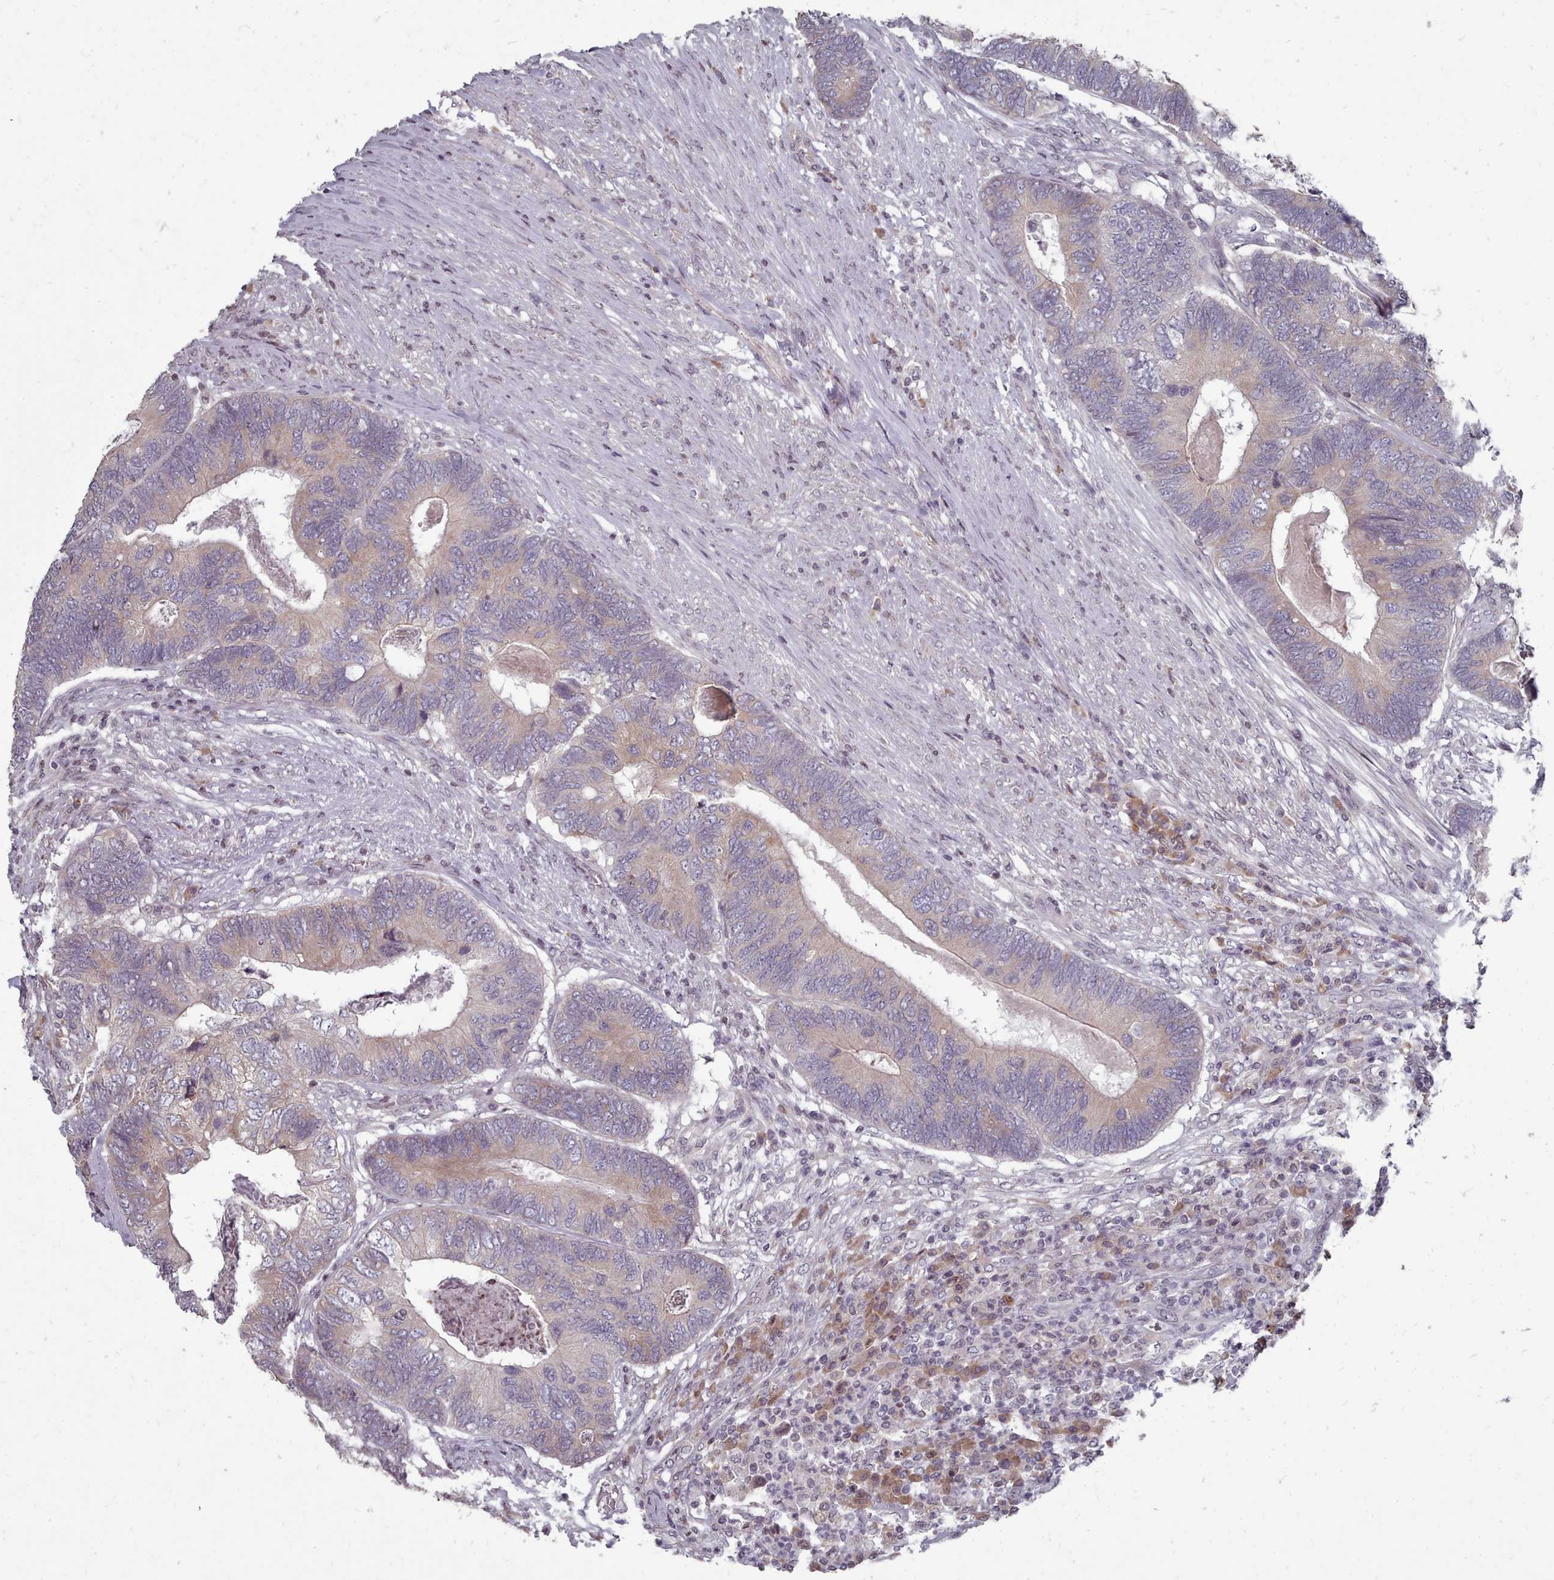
{"staining": {"intensity": "weak", "quantity": "25%-75%", "location": "cytoplasmic/membranous"}, "tissue": "colorectal cancer", "cell_type": "Tumor cells", "image_type": "cancer", "snomed": [{"axis": "morphology", "description": "Adenocarcinoma, NOS"}, {"axis": "topography", "description": "Colon"}], "caption": "Immunohistochemistry (IHC) photomicrograph of neoplastic tissue: colorectal adenocarcinoma stained using immunohistochemistry (IHC) reveals low levels of weak protein expression localized specifically in the cytoplasmic/membranous of tumor cells, appearing as a cytoplasmic/membranous brown color.", "gene": "ACKR3", "patient": {"sex": "female", "age": 67}}